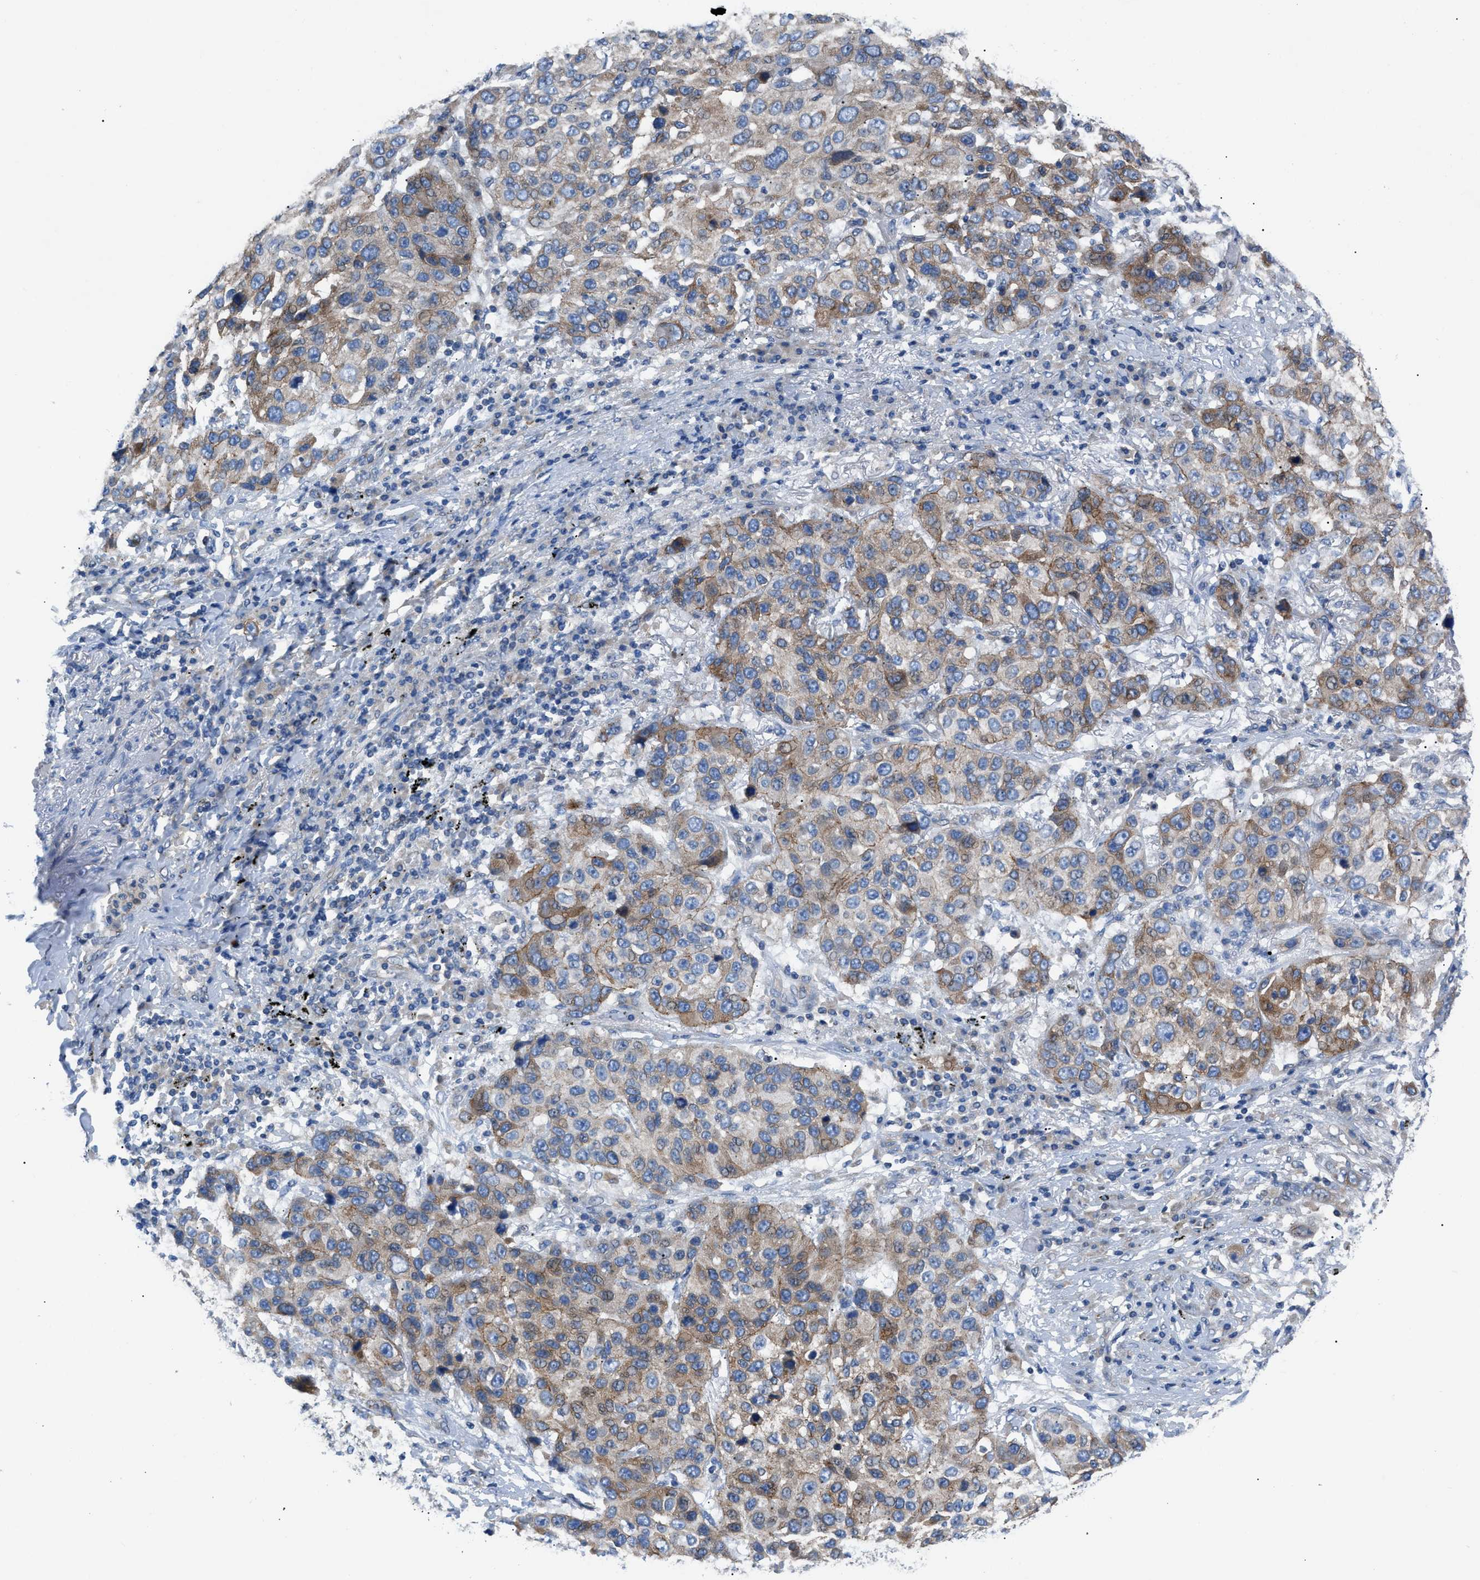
{"staining": {"intensity": "moderate", "quantity": ">75%", "location": "cytoplasmic/membranous"}, "tissue": "lung cancer", "cell_type": "Tumor cells", "image_type": "cancer", "snomed": [{"axis": "morphology", "description": "Squamous cell carcinoma, NOS"}, {"axis": "topography", "description": "Lung"}], "caption": "Immunohistochemical staining of lung squamous cell carcinoma shows moderate cytoplasmic/membranous protein positivity in about >75% of tumor cells.", "gene": "ZDHHC24", "patient": {"sex": "male", "age": 57}}